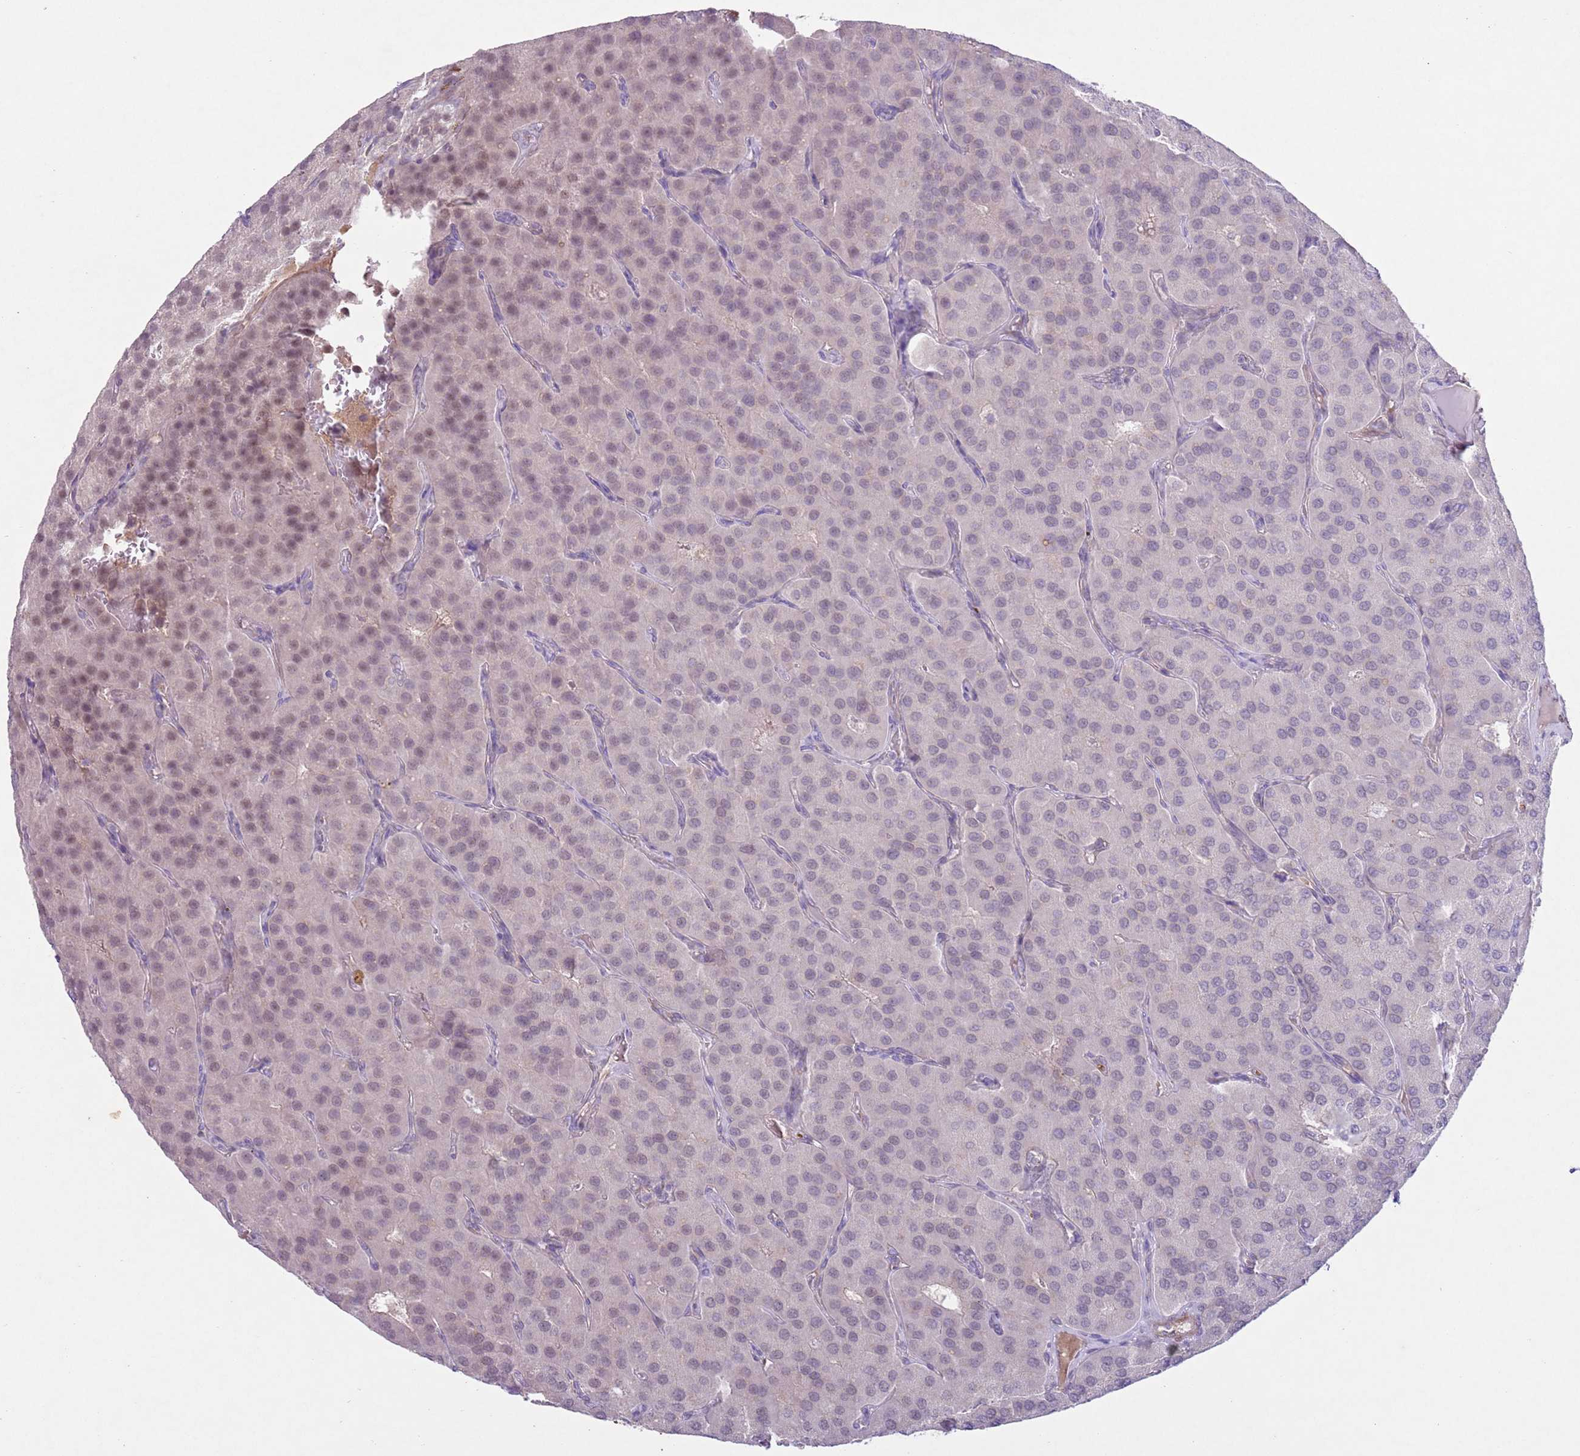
{"staining": {"intensity": "weak", "quantity": "25%-75%", "location": "nuclear"}, "tissue": "parathyroid gland", "cell_type": "Glandular cells", "image_type": "normal", "snomed": [{"axis": "morphology", "description": "Normal tissue, NOS"}, {"axis": "morphology", "description": "Adenoma, NOS"}, {"axis": "topography", "description": "Parathyroid gland"}], "caption": "This micrograph demonstrates immunohistochemistry staining of normal parathyroid gland, with low weak nuclear positivity in about 25%-75% of glandular cells.", "gene": "CCNI", "patient": {"sex": "female", "age": 86}}